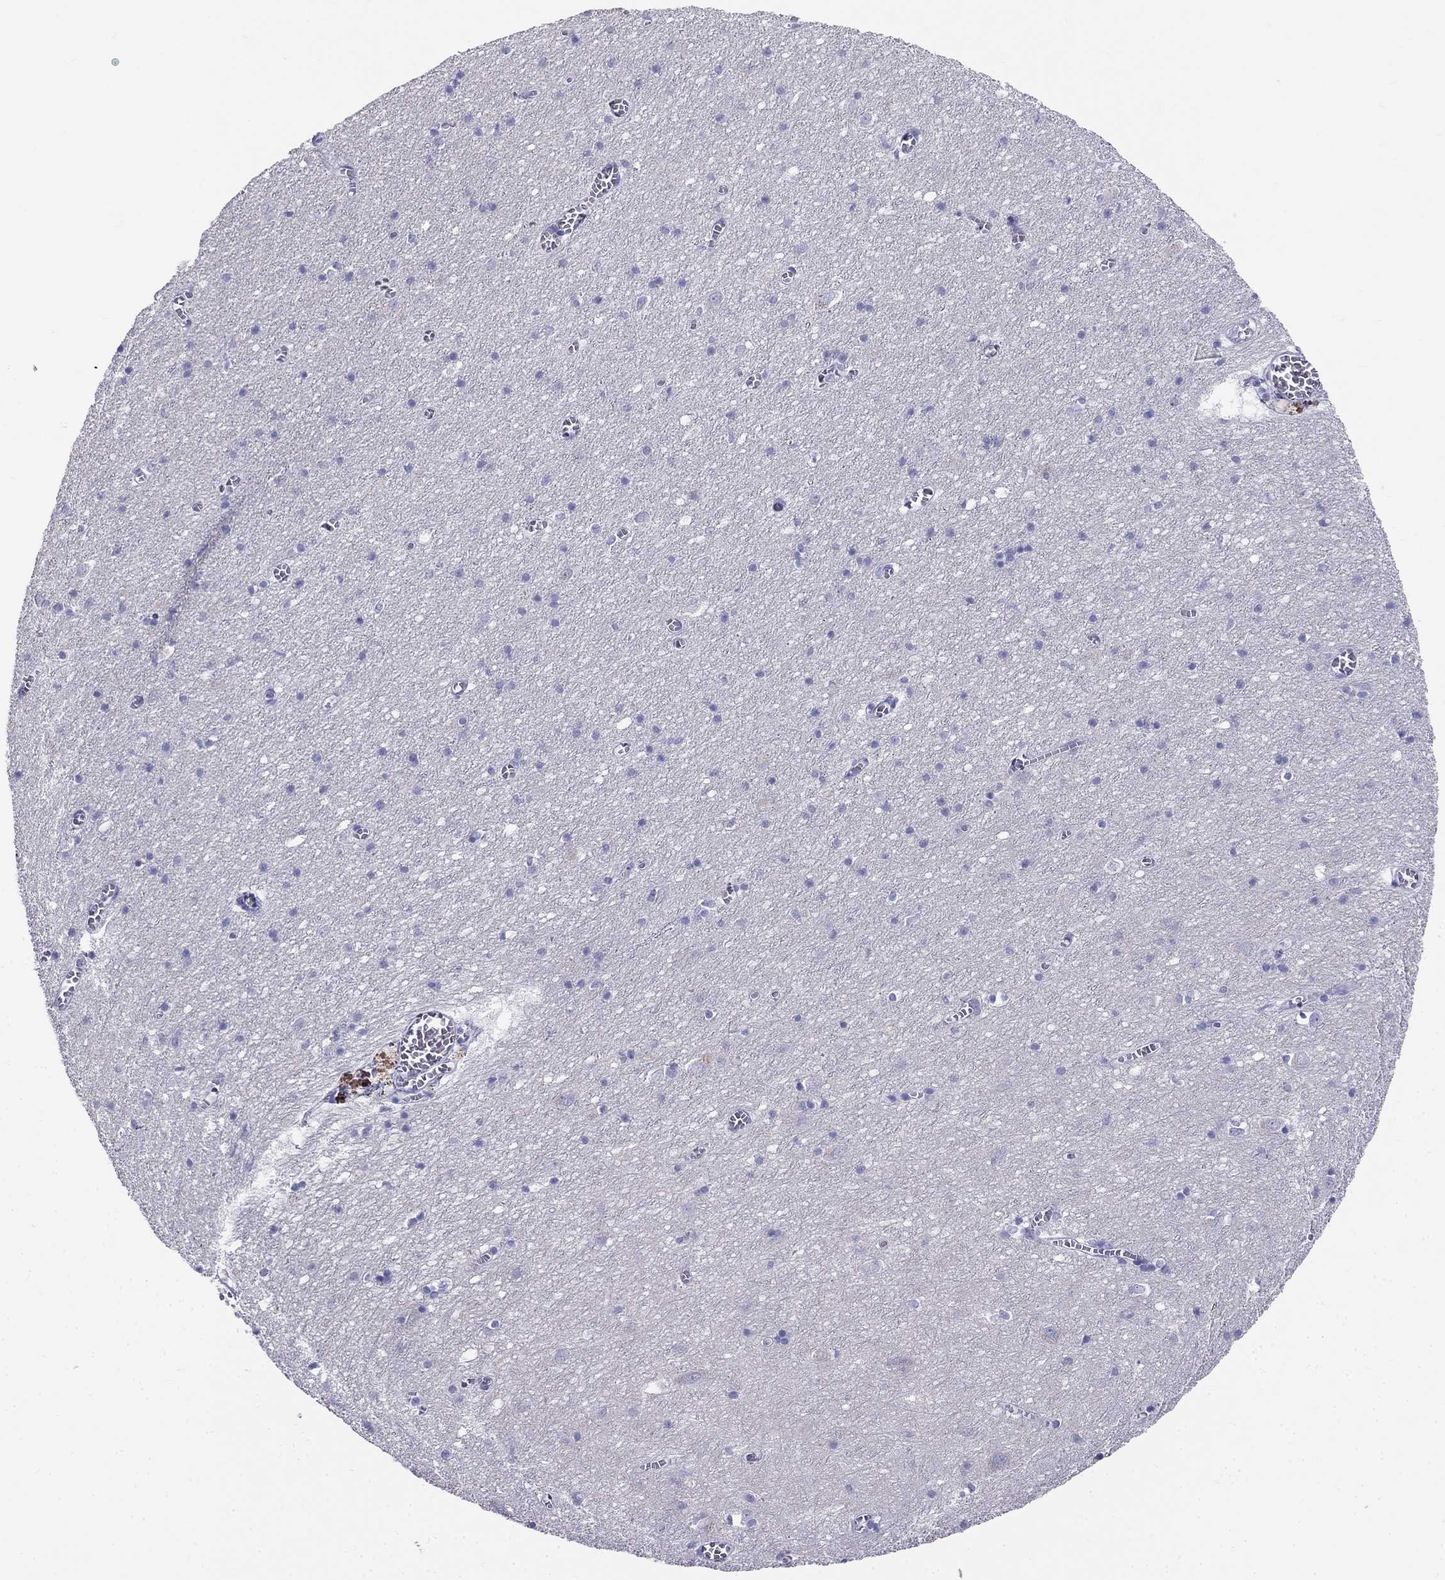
{"staining": {"intensity": "negative", "quantity": "none", "location": "none"}, "tissue": "cerebral cortex", "cell_type": "Endothelial cells", "image_type": "normal", "snomed": [{"axis": "morphology", "description": "Normal tissue, NOS"}, {"axis": "topography", "description": "Cerebral cortex"}], "caption": "Immunohistochemistry histopathology image of benign human cerebral cortex stained for a protein (brown), which shows no staining in endothelial cells.", "gene": "PPP1R36", "patient": {"sex": "male", "age": 70}}